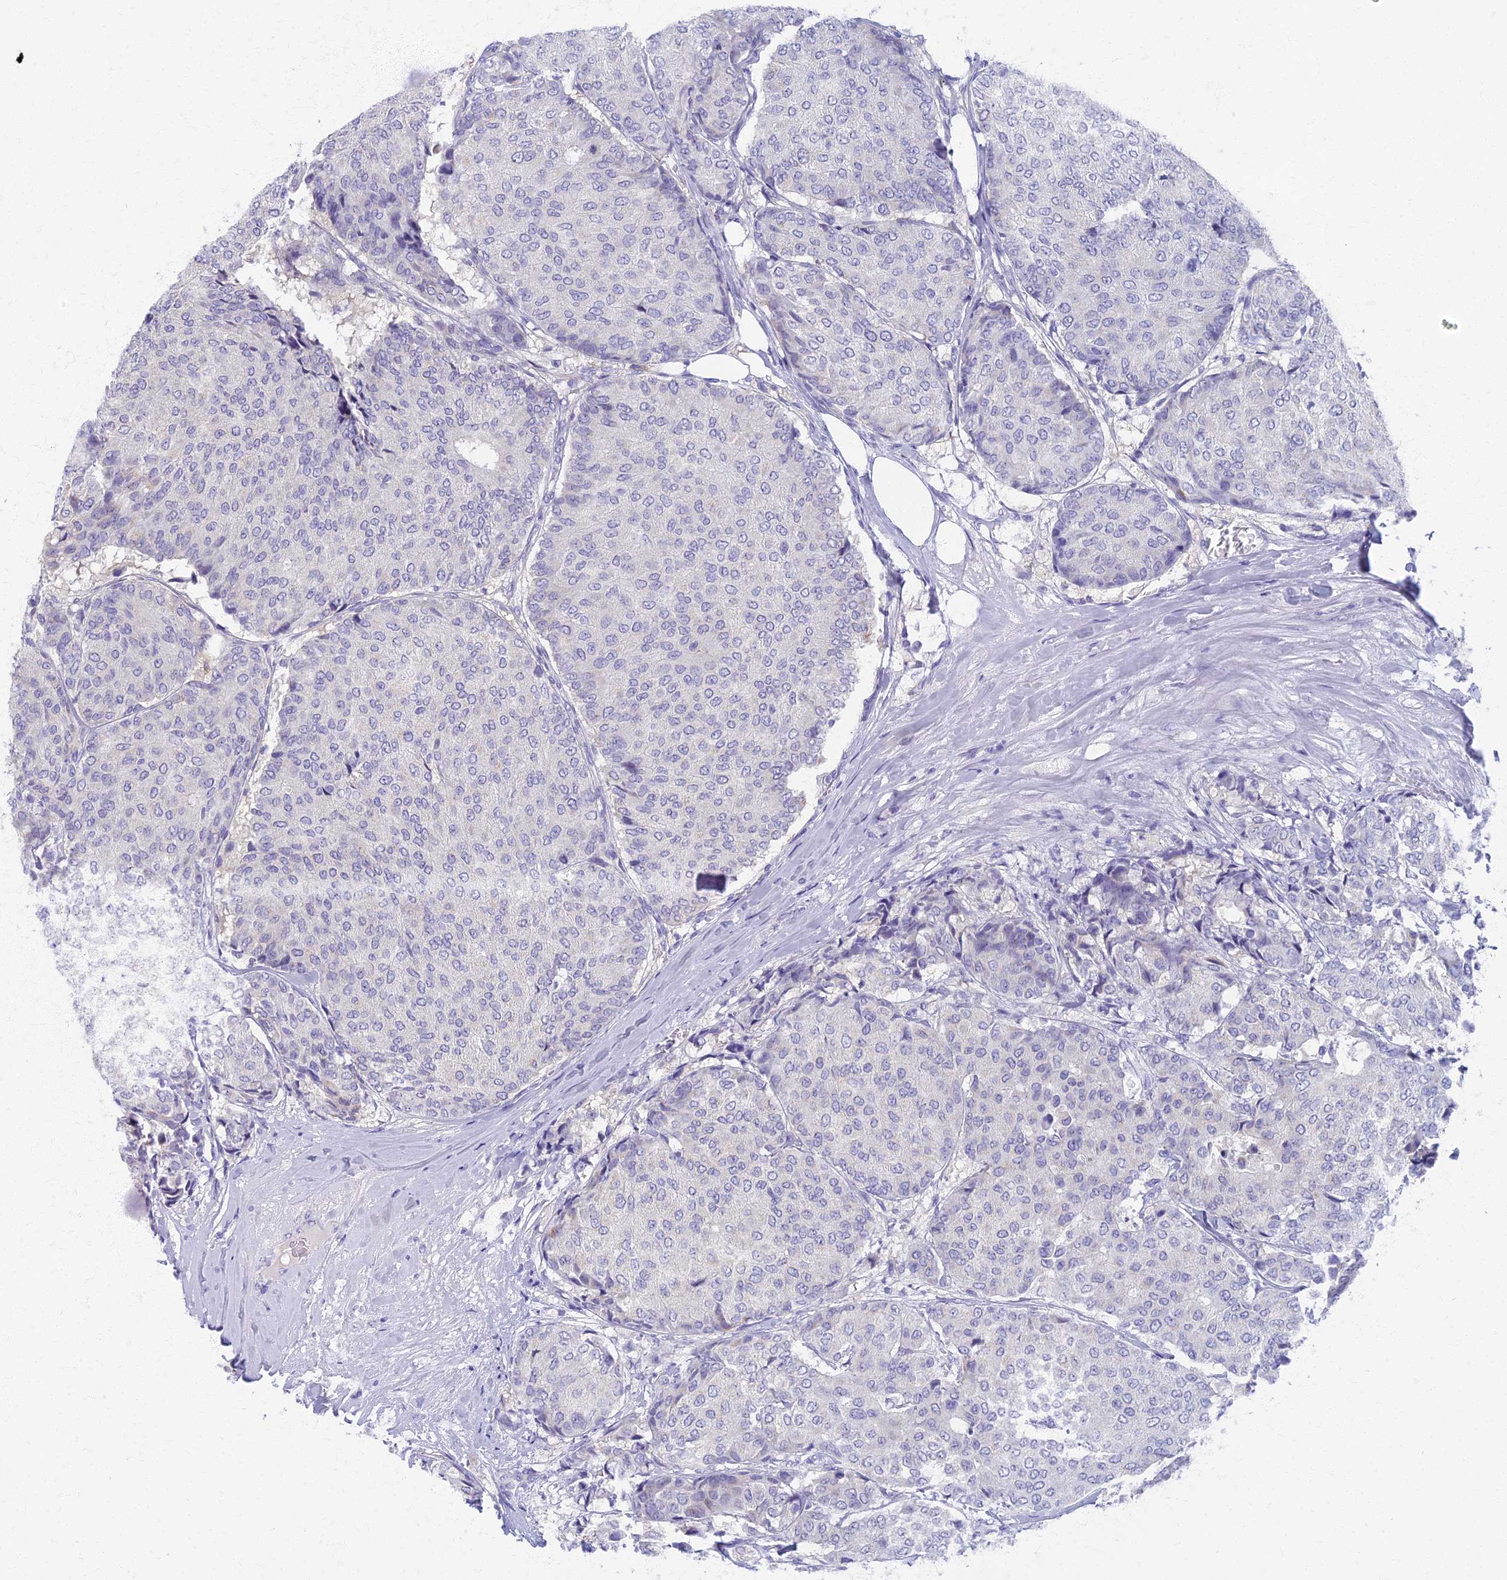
{"staining": {"intensity": "negative", "quantity": "none", "location": "none"}, "tissue": "breast cancer", "cell_type": "Tumor cells", "image_type": "cancer", "snomed": [{"axis": "morphology", "description": "Duct carcinoma"}, {"axis": "topography", "description": "Breast"}], "caption": "High magnification brightfield microscopy of breast cancer stained with DAB (3,3'-diaminobenzidine) (brown) and counterstained with hematoxylin (blue): tumor cells show no significant staining.", "gene": "AP4E1", "patient": {"sex": "female", "age": 75}}